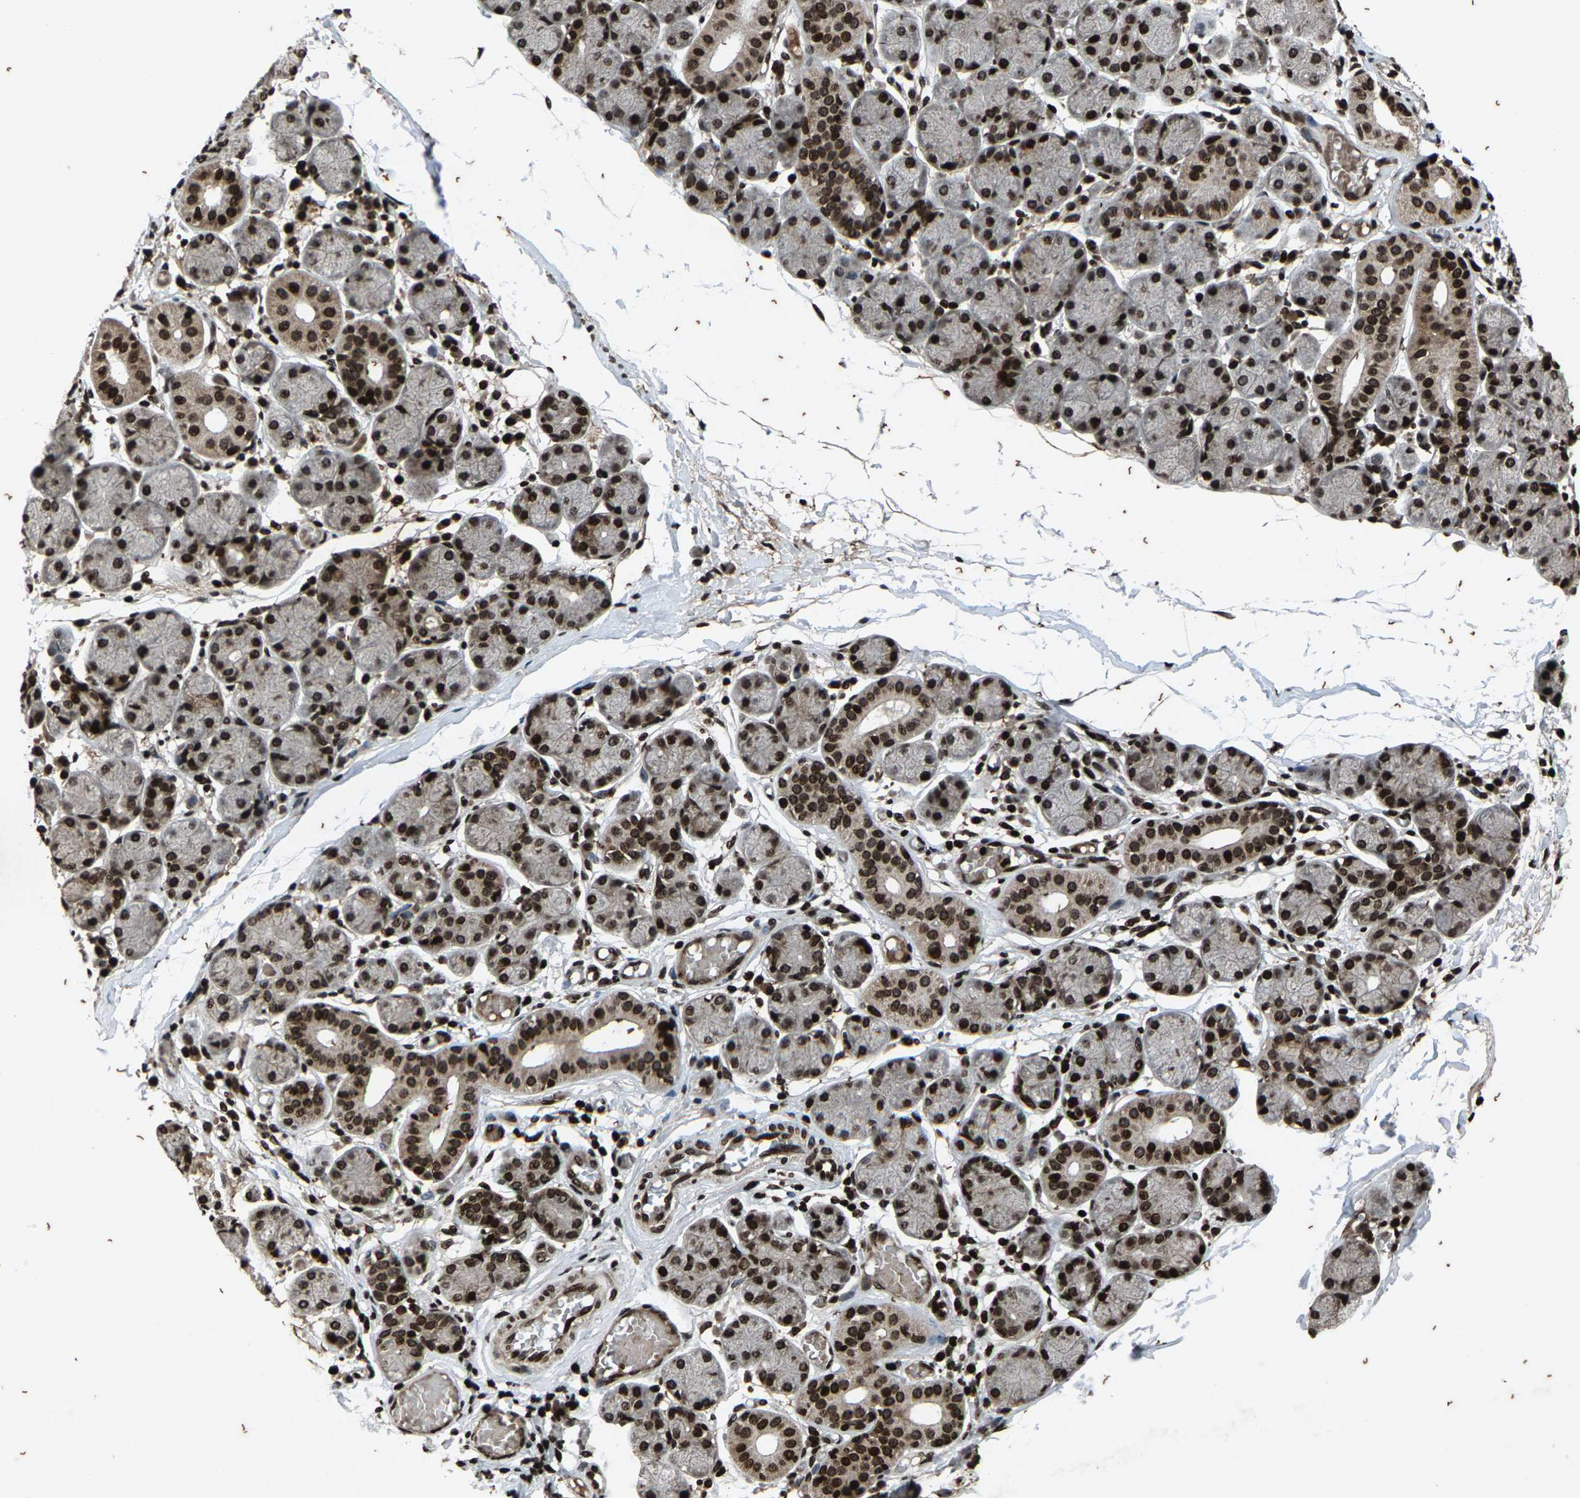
{"staining": {"intensity": "strong", "quantity": ">75%", "location": "nuclear"}, "tissue": "salivary gland", "cell_type": "Glandular cells", "image_type": "normal", "snomed": [{"axis": "morphology", "description": "Normal tissue, NOS"}, {"axis": "topography", "description": "Salivary gland"}], "caption": "An IHC photomicrograph of normal tissue is shown. Protein staining in brown shows strong nuclear positivity in salivary gland within glandular cells.", "gene": "H4C1", "patient": {"sex": "female", "age": 24}}